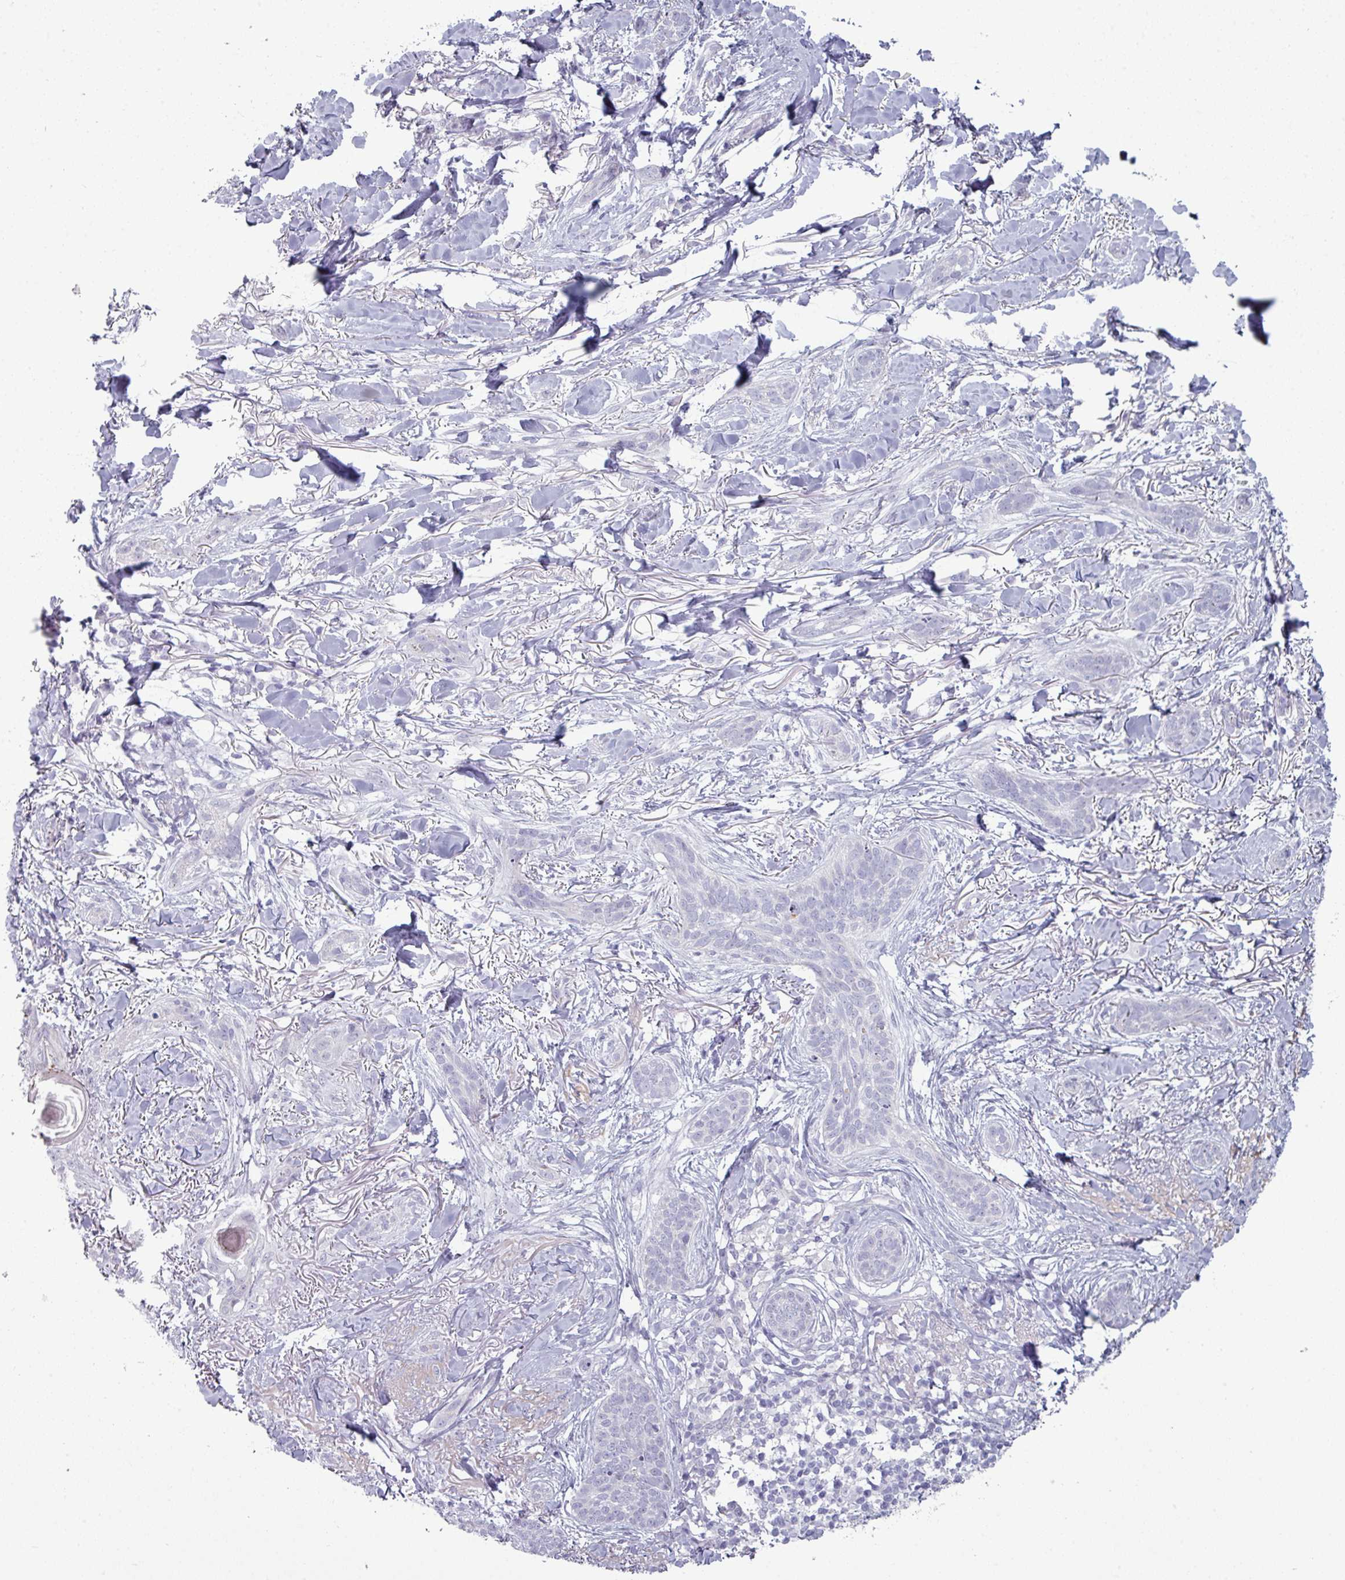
{"staining": {"intensity": "negative", "quantity": "none", "location": "none"}, "tissue": "skin cancer", "cell_type": "Tumor cells", "image_type": "cancer", "snomed": [{"axis": "morphology", "description": "Basal cell carcinoma"}, {"axis": "topography", "description": "Skin"}], "caption": "A histopathology image of basal cell carcinoma (skin) stained for a protein displays no brown staining in tumor cells.", "gene": "ZNF615", "patient": {"sex": "male", "age": 52}}